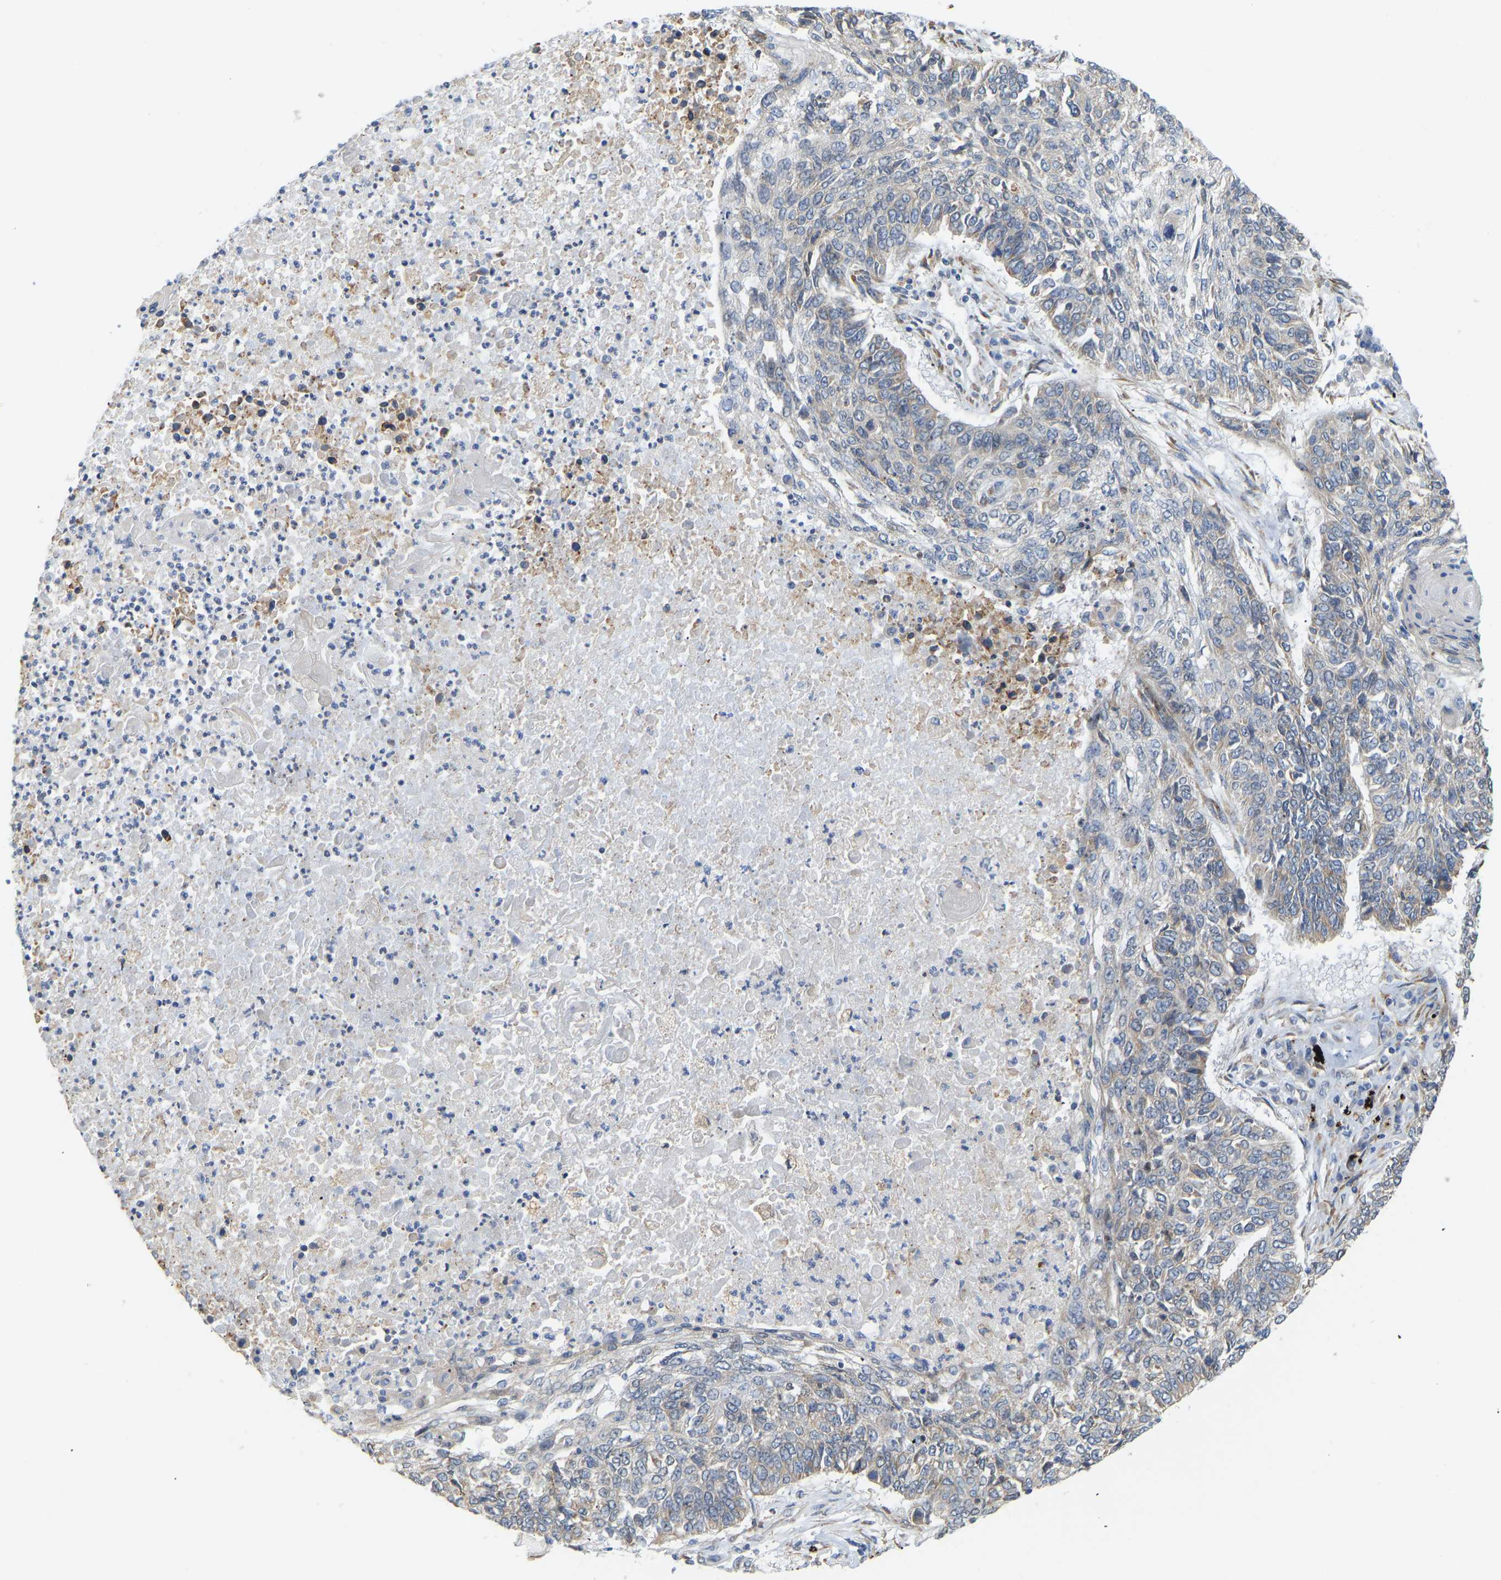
{"staining": {"intensity": "negative", "quantity": "none", "location": "none"}, "tissue": "lung cancer", "cell_type": "Tumor cells", "image_type": "cancer", "snomed": [{"axis": "morphology", "description": "Normal tissue, NOS"}, {"axis": "morphology", "description": "Squamous cell carcinoma, NOS"}, {"axis": "topography", "description": "Cartilage tissue"}, {"axis": "topography", "description": "Bronchus"}, {"axis": "topography", "description": "Lung"}], "caption": "Immunohistochemistry (IHC) micrograph of squamous cell carcinoma (lung) stained for a protein (brown), which demonstrates no positivity in tumor cells.", "gene": "BEND3", "patient": {"sex": "female", "age": 49}}